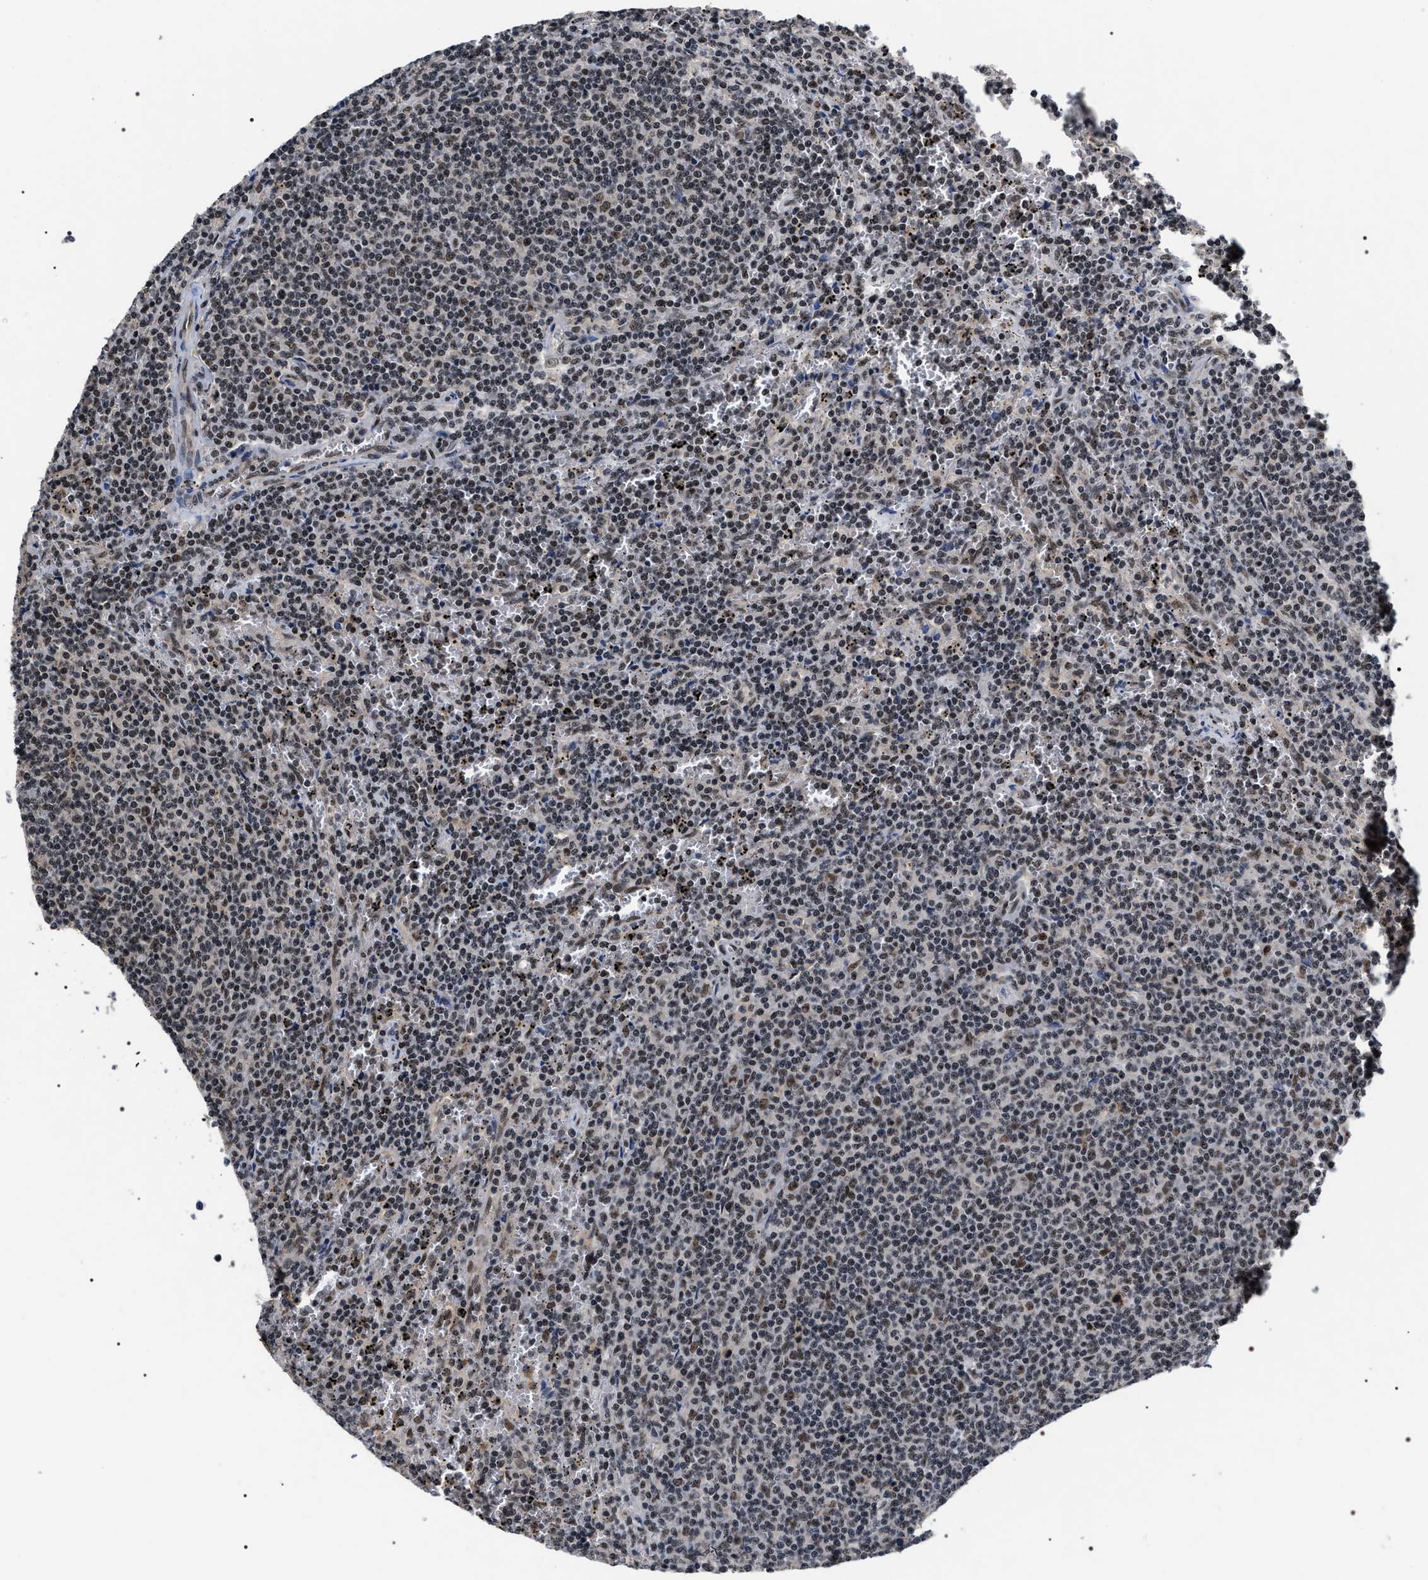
{"staining": {"intensity": "weak", "quantity": ">75%", "location": "nuclear"}, "tissue": "lymphoma", "cell_type": "Tumor cells", "image_type": "cancer", "snomed": [{"axis": "morphology", "description": "Malignant lymphoma, non-Hodgkin's type, Low grade"}, {"axis": "topography", "description": "Spleen"}], "caption": "IHC histopathology image of neoplastic tissue: low-grade malignant lymphoma, non-Hodgkin's type stained using IHC reveals low levels of weak protein expression localized specifically in the nuclear of tumor cells, appearing as a nuclear brown color.", "gene": "RRP1B", "patient": {"sex": "female", "age": 50}}